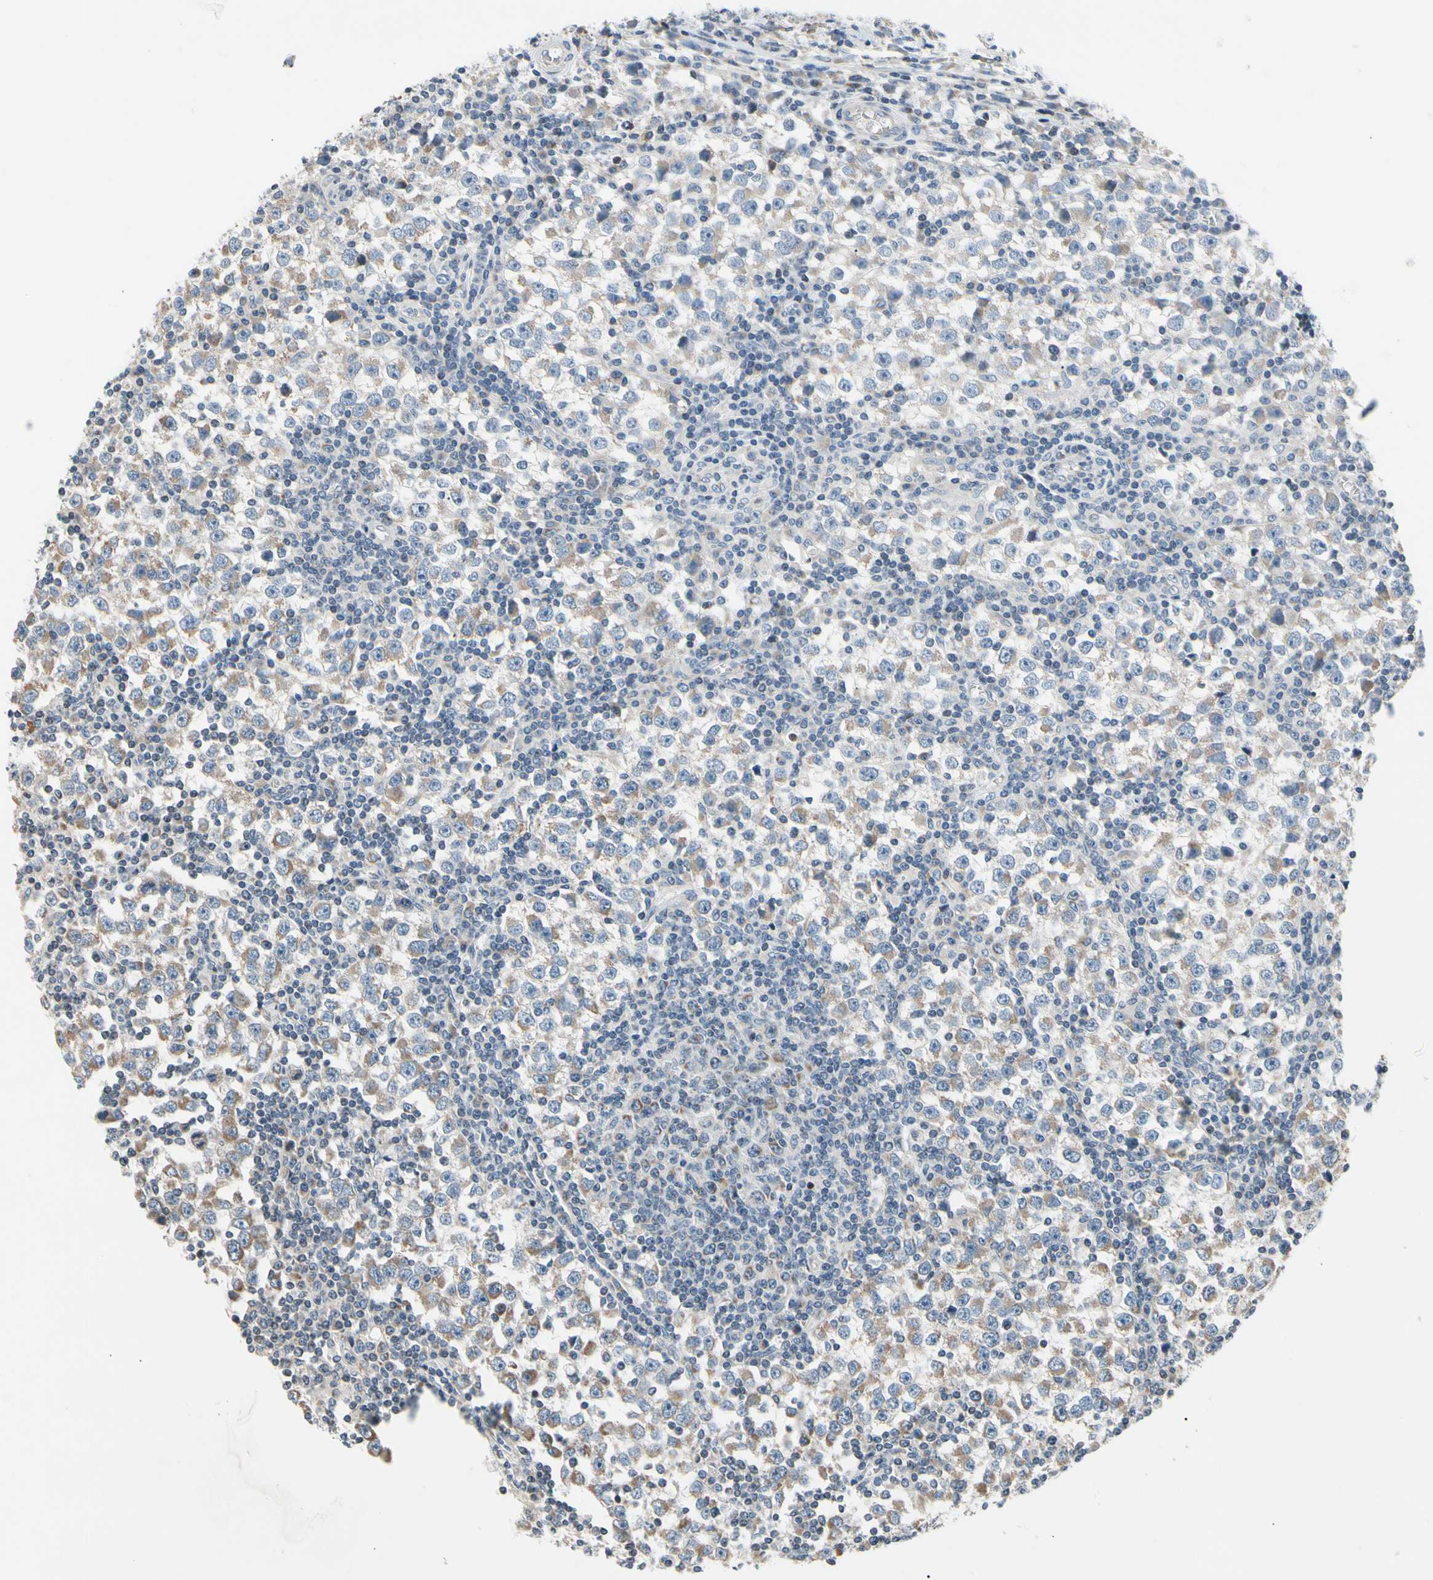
{"staining": {"intensity": "weak", "quantity": "25%-75%", "location": "cytoplasmic/membranous"}, "tissue": "testis cancer", "cell_type": "Tumor cells", "image_type": "cancer", "snomed": [{"axis": "morphology", "description": "Seminoma, NOS"}, {"axis": "topography", "description": "Testis"}], "caption": "This histopathology image demonstrates IHC staining of testis cancer, with low weak cytoplasmic/membranous staining in approximately 25%-75% of tumor cells.", "gene": "SOX30", "patient": {"sex": "male", "age": 65}}